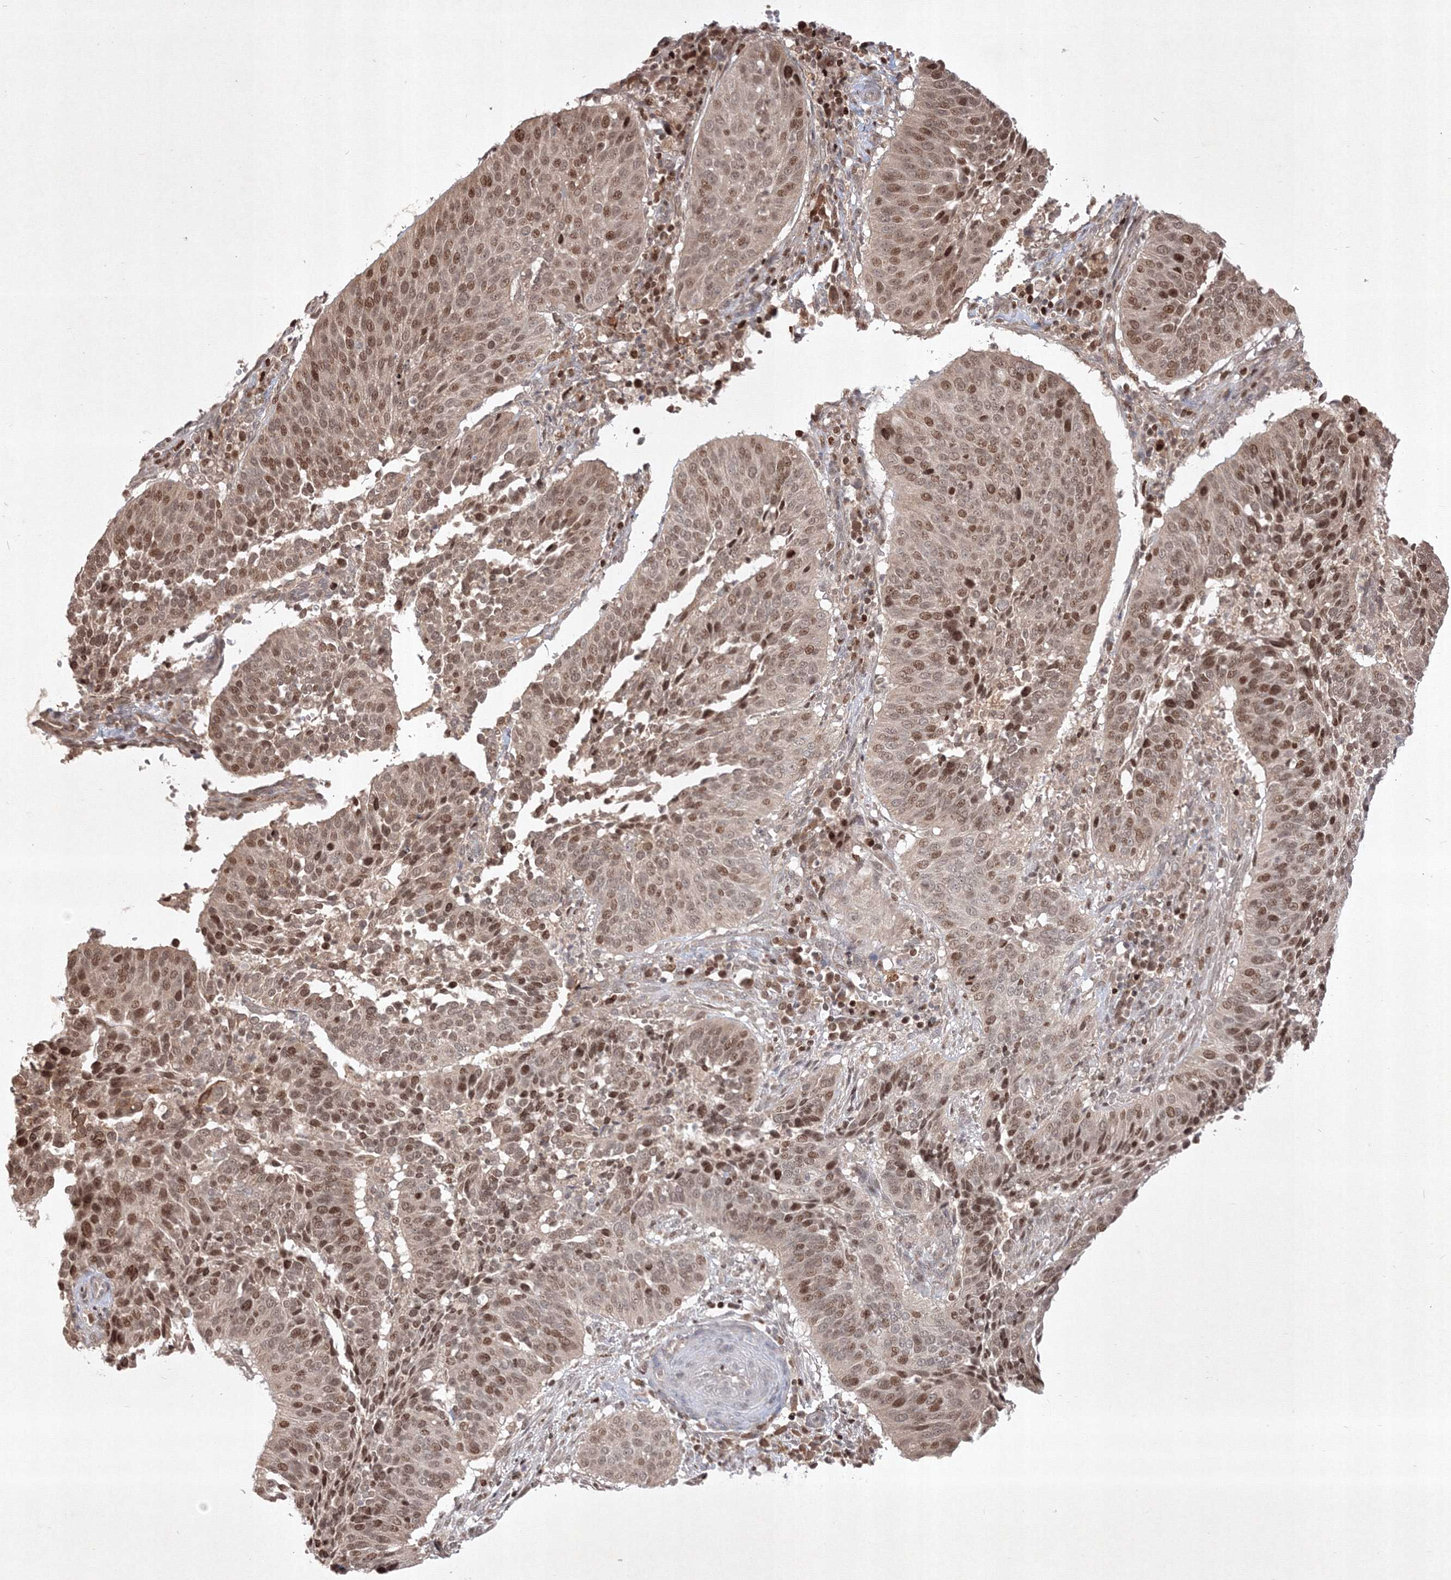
{"staining": {"intensity": "moderate", "quantity": ">75%", "location": "nuclear"}, "tissue": "cervical cancer", "cell_type": "Tumor cells", "image_type": "cancer", "snomed": [{"axis": "morphology", "description": "Normal tissue, NOS"}, {"axis": "morphology", "description": "Squamous cell carcinoma, NOS"}, {"axis": "topography", "description": "Cervix"}], "caption": "An IHC micrograph of tumor tissue is shown. Protein staining in brown labels moderate nuclear positivity in squamous cell carcinoma (cervical) within tumor cells.", "gene": "TAB1", "patient": {"sex": "female", "age": 39}}